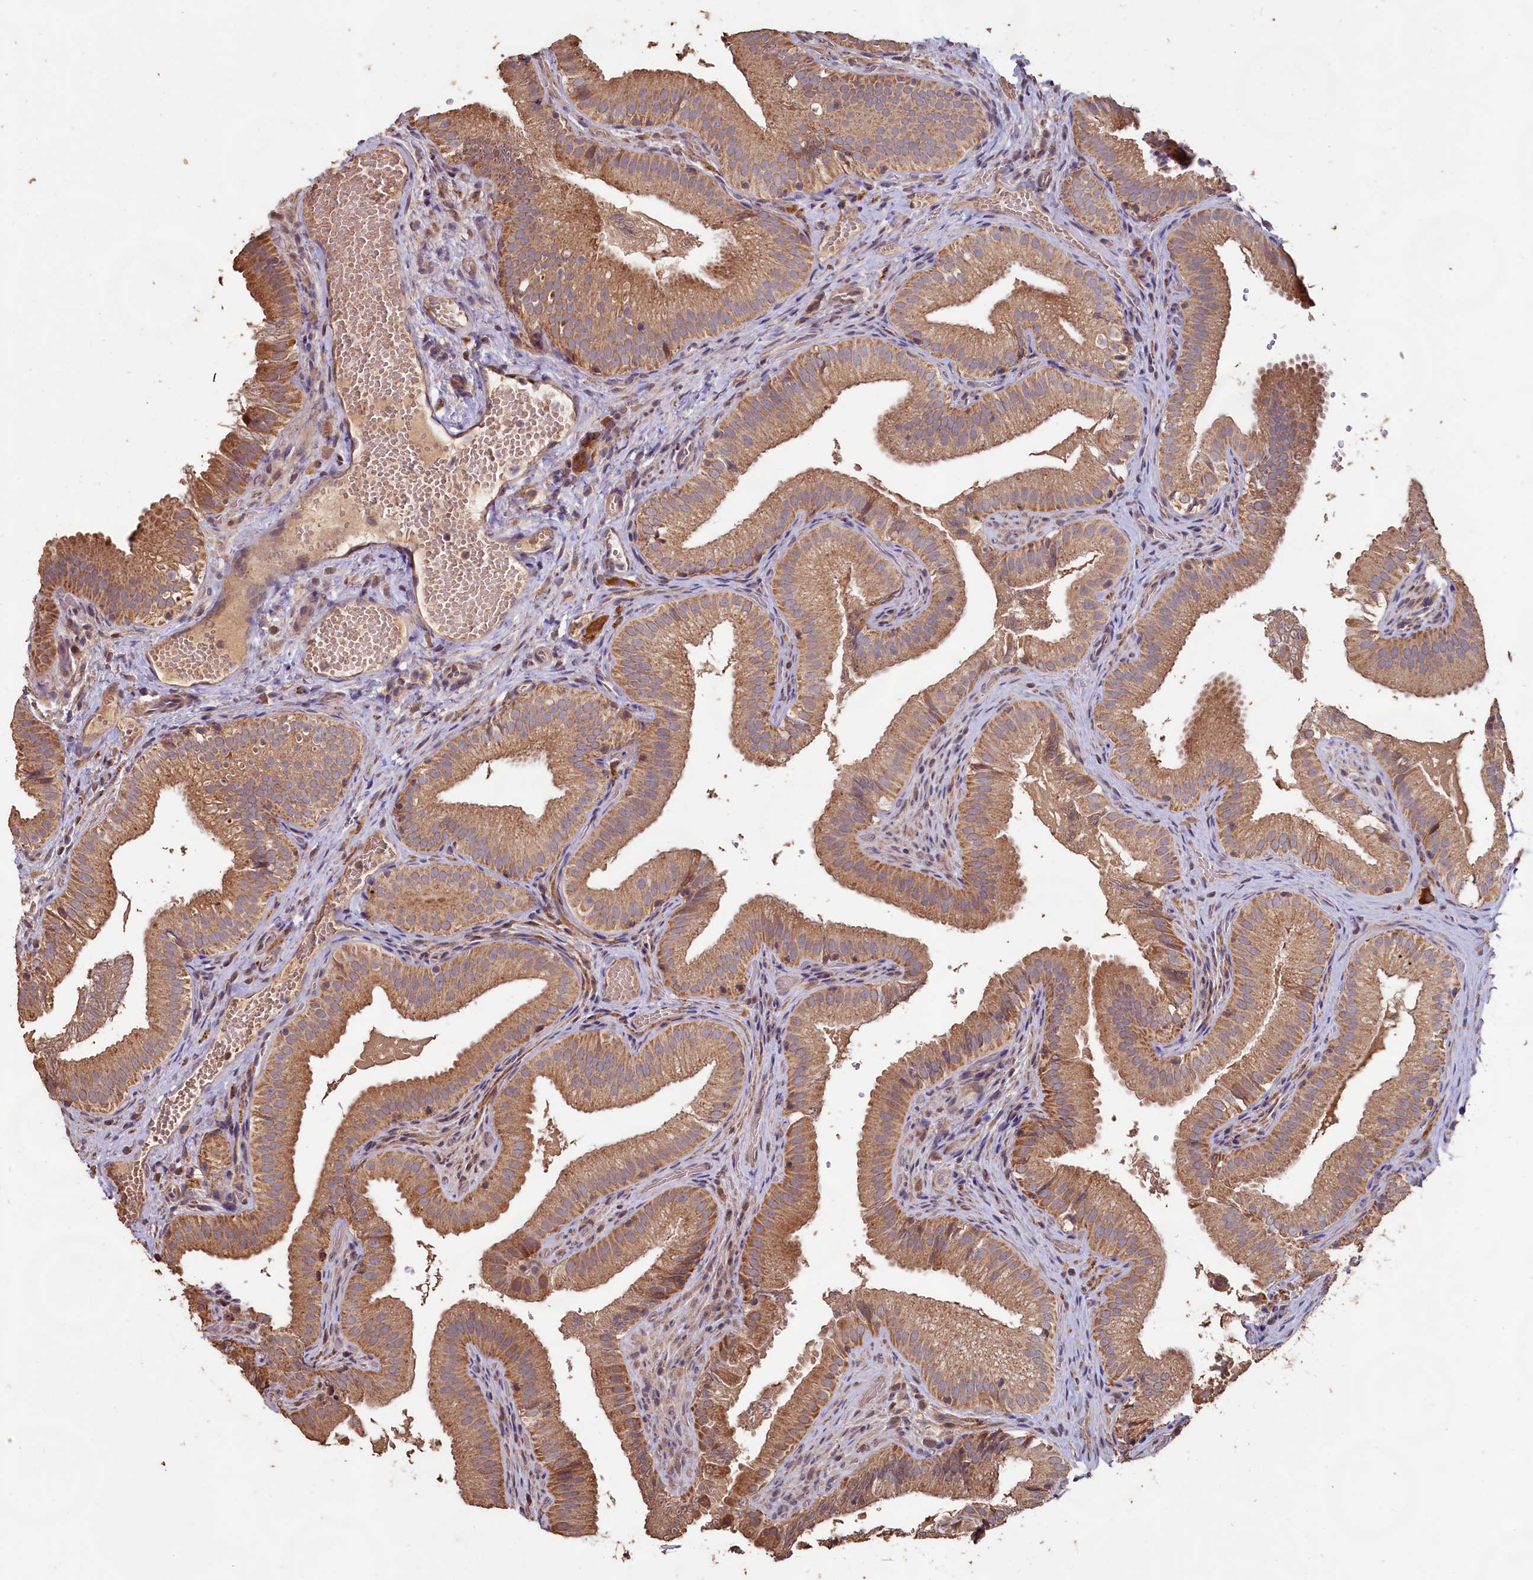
{"staining": {"intensity": "moderate", "quantity": ">75%", "location": "cytoplasmic/membranous"}, "tissue": "gallbladder", "cell_type": "Glandular cells", "image_type": "normal", "snomed": [{"axis": "morphology", "description": "Normal tissue, NOS"}, {"axis": "topography", "description": "Gallbladder"}], "caption": "Brown immunohistochemical staining in normal human gallbladder displays moderate cytoplasmic/membranous positivity in approximately >75% of glandular cells. (Stains: DAB in brown, nuclei in blue, Microscopy: brightfield microscopy at high magnification).", "gene": "FUNDC1", "patient": {"sex": "female", "age": 30}}